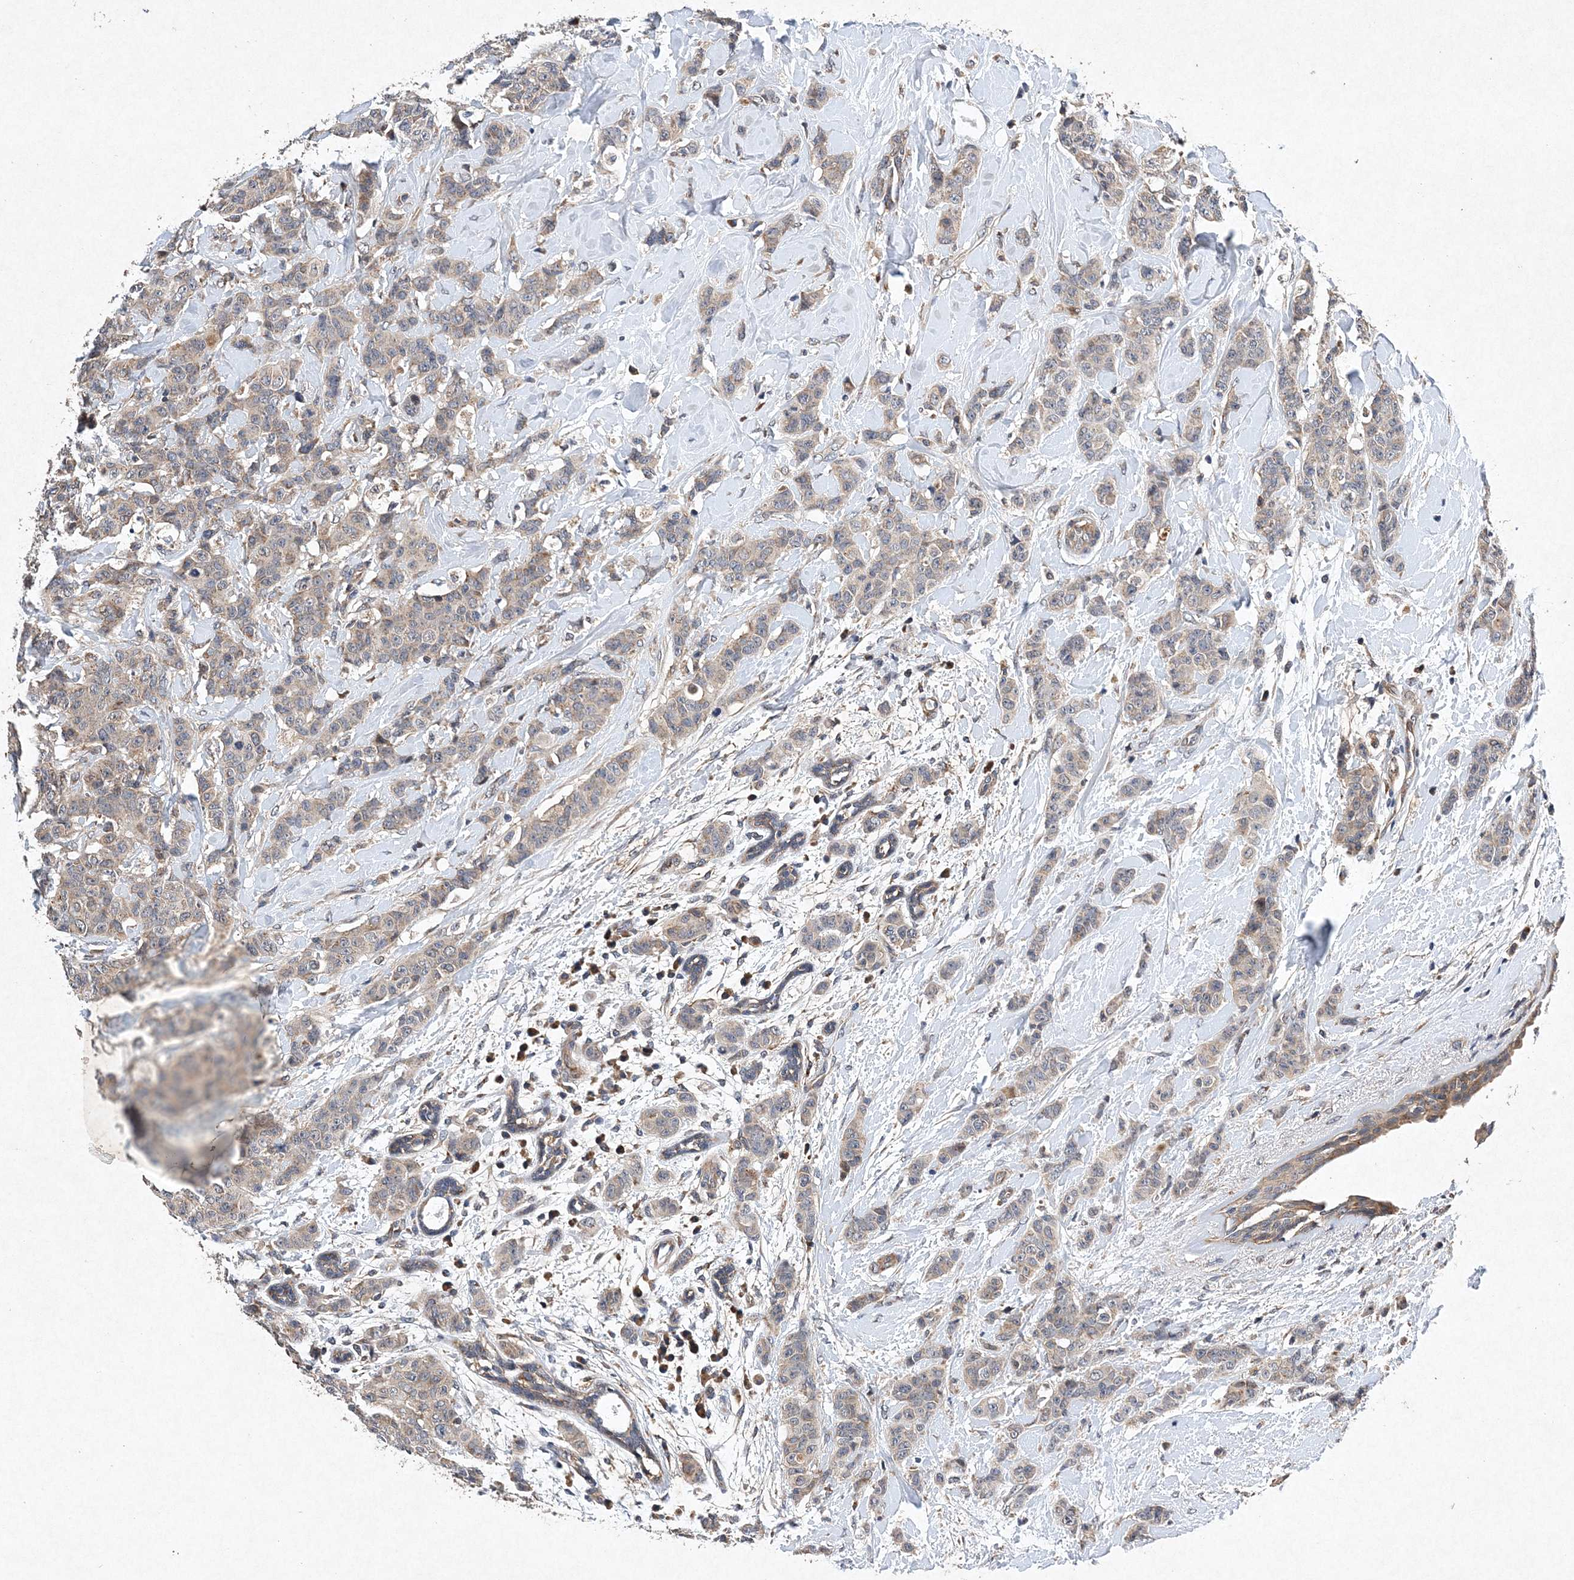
{"staining": {"intensity": "weak", "quantity": "25%-75%", "location": "cytoplasmic/membranous"}, "tissue": "breast cancer", "cell_type": "Tumor cells", "image_type": "cancer", "snomed": [{"axis": "morphology", "description": "Normal tissue, NOS"}, {"axis": "morphology", "description": "Duct carcinoma"}, {"axis": "topography", "description": "Breast"}], "caption": "Immunohistochemistry image of human infiltrating ductal carcinoma (breast) stained for a protein (brown), which reveals low levels of weak cytoplasmic/membranous staining in about 25%-75% of tumor cells.", "gene": "PROSER1", "patient": {"sex": "female", "age": 40}}